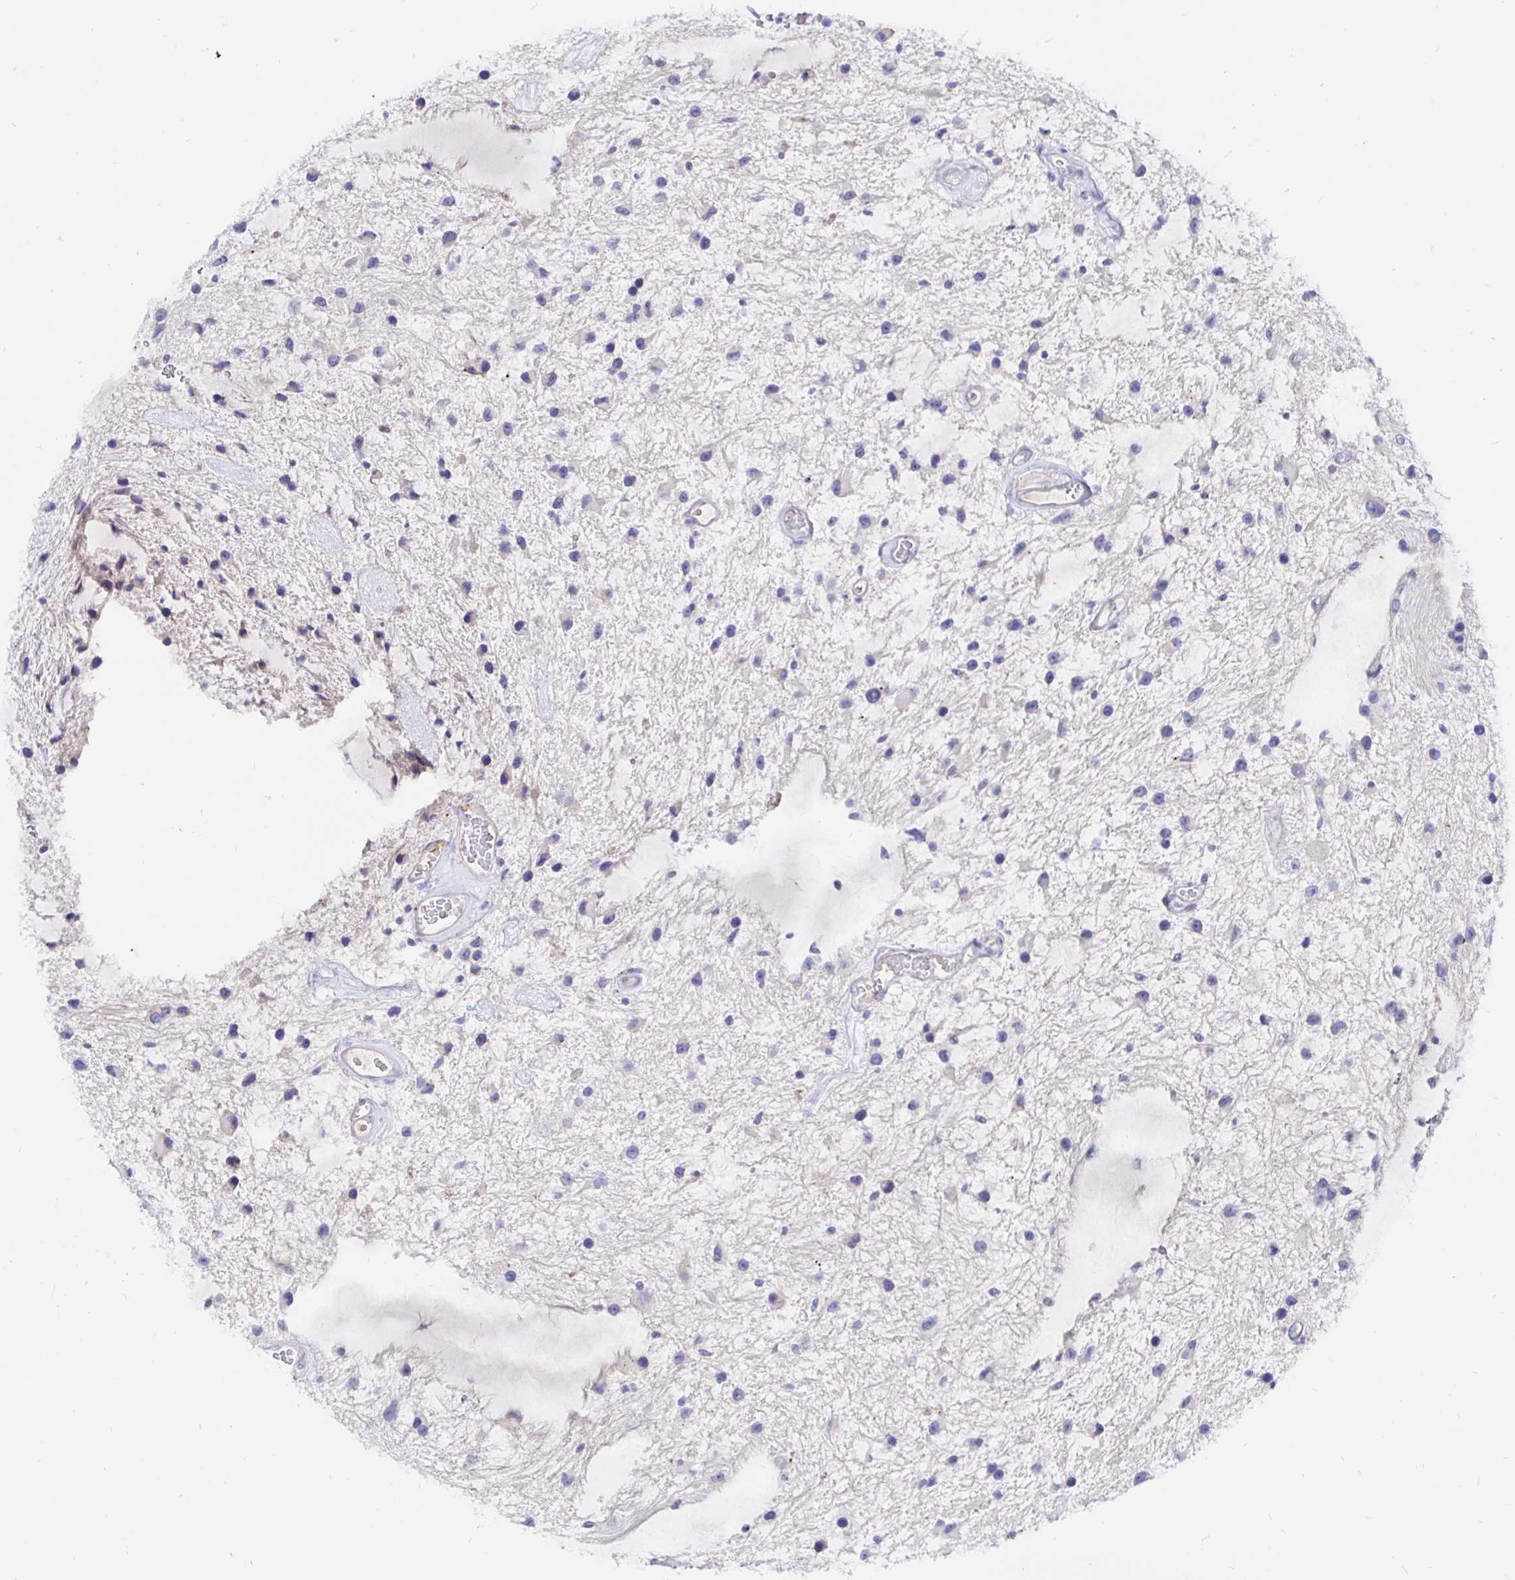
{"staining": {"intensity": "negative", "quantity": "none", "location": "none"}, "tissue": "glioma", "cell_type": "Tumor cells", "image_type": "cancer", "snomed": [{"axis": "morphology", "description": "Glioma, malignant, Low grade"}, {"axis": "topography", "description": "Cerebellum"}], "caption": "The histopathology image demonstrates no staining of tumor cells in glioma. Brightfield microscopy of immunohistochemistry (IHC) stained with DAB (brown) and hematoxylin (blue), captured at high magnification.", "gene": "COX16", "patient": {"sex": "female", "age": 14}}